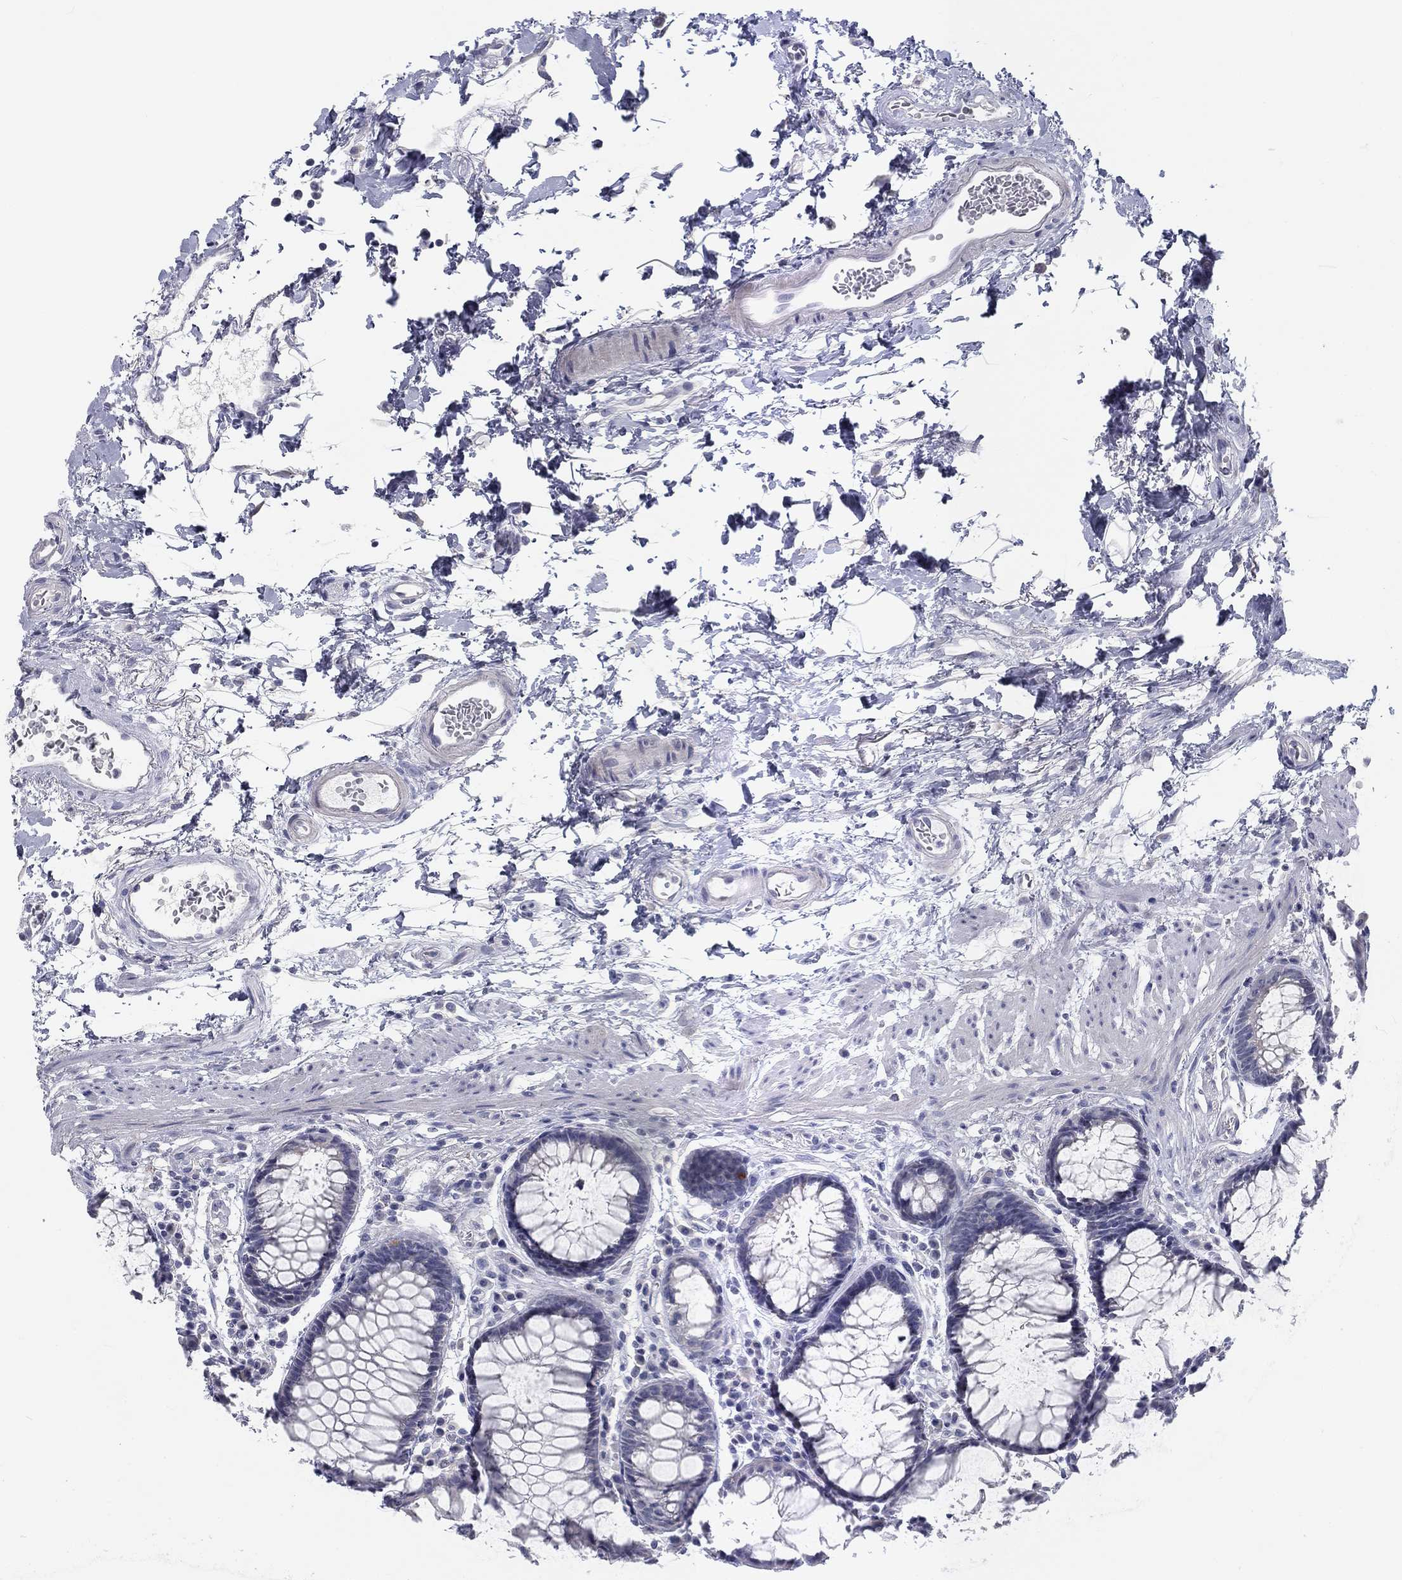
{"staining": {"intensity": "negative", "quantity": "none", "location": "none"}, "tissue": "rectum", "cell_type": "Glandular cells", "image_type": "normal", "snomed": [{"axis": "morphology", "description": "Normal tissue, NOS"}, {"axis": "topography", "description": "Rectum"}], "caption": "The photomicrograph reveals no significant staining in glandular cells of rectum. Nuclei are stained in blue.", "gene": "CALB1", "patient": {"sex": "female", "age": 68}}